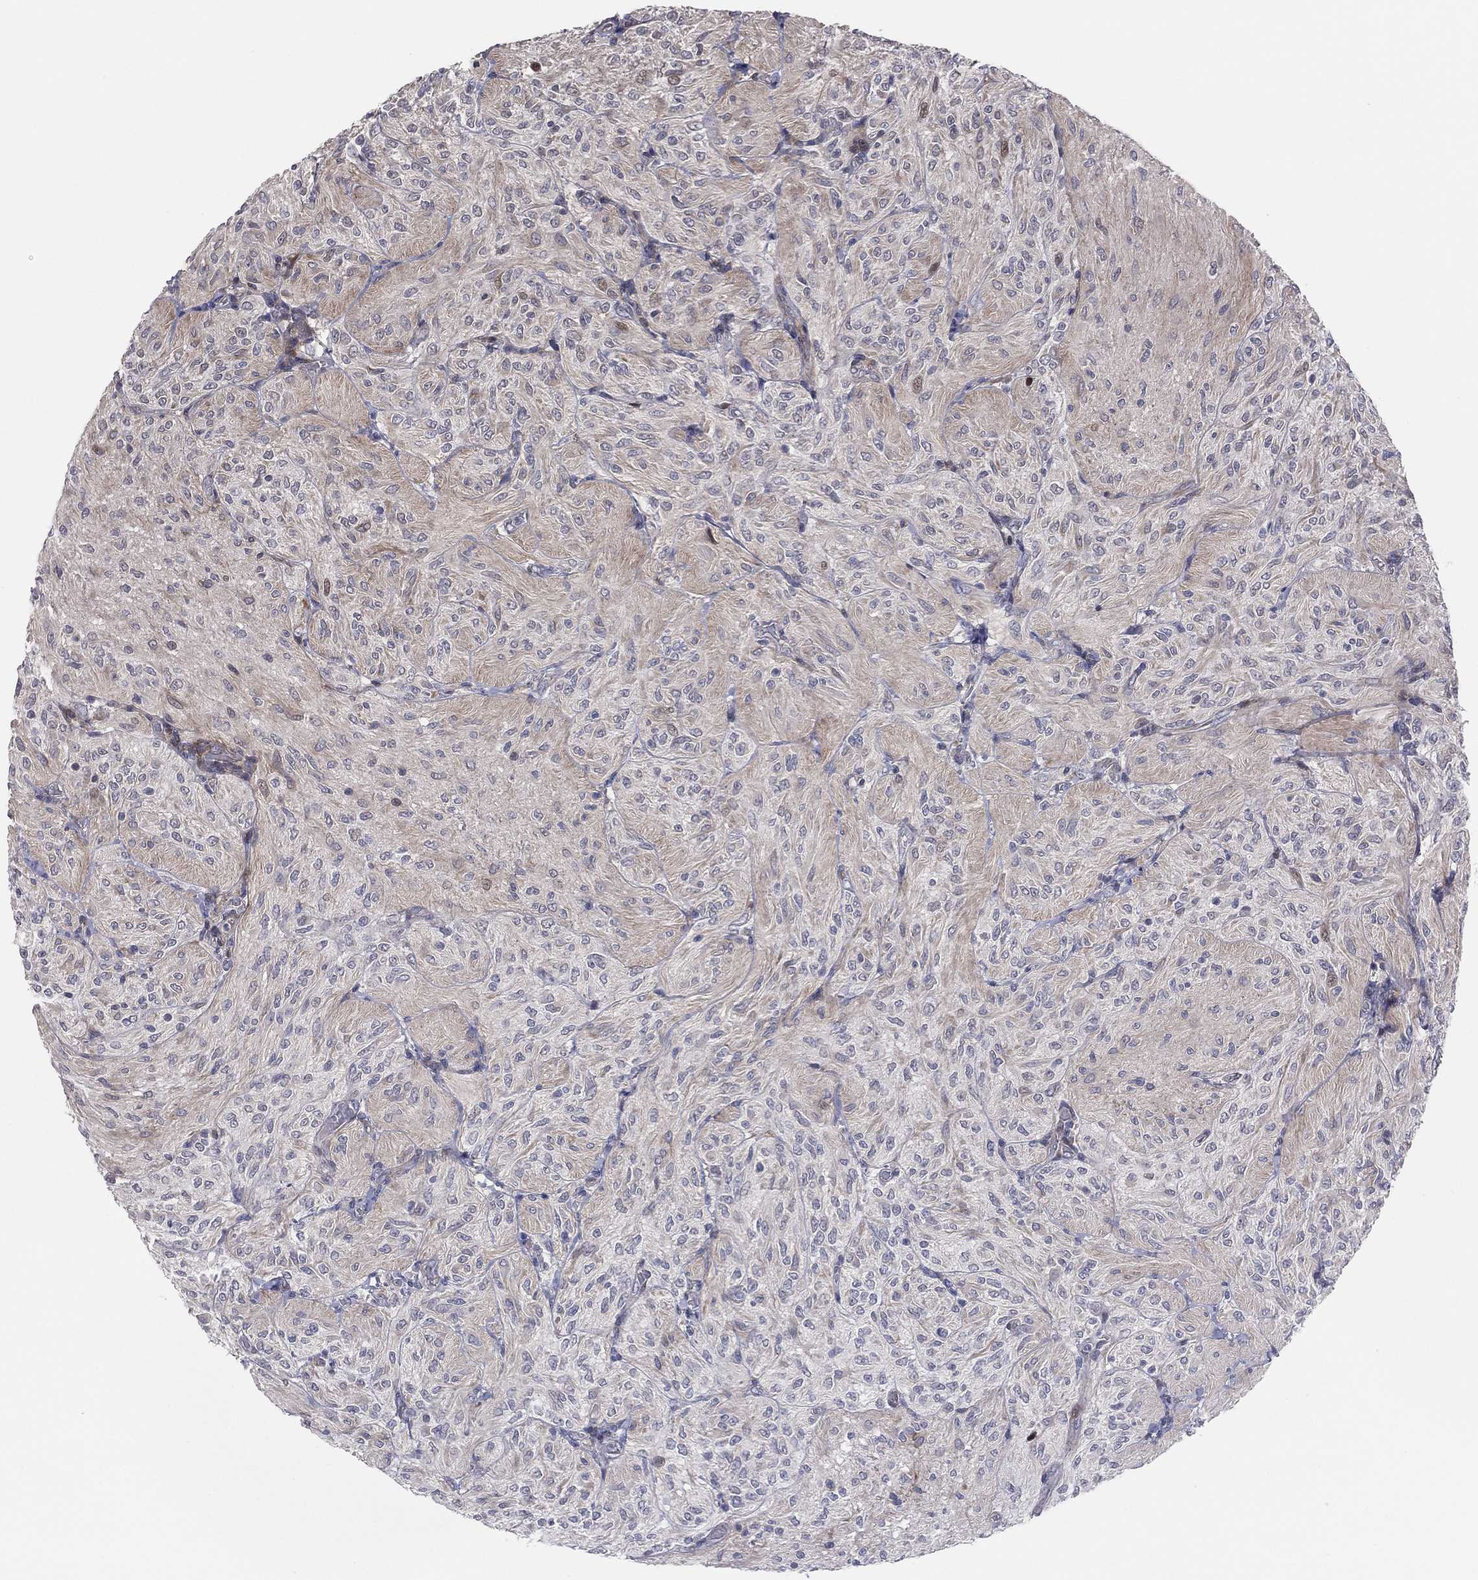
{"staining": {"intensity": "negative", "quantity": "none", "location": "none"}, "tissue": "glioma", "cell_type": "Tumor cells", "image_type": "cancer", "snomed": [{"axis": "morphology", "description": "Glioma, malignant, Low grade"}, {"axis": "topography", "description": "Brain"}], "caption": "Glioma stained for a protein using immunohistochemistry (IHC) demonstrates no expression tumor cells.", "gene": "UTP14A", "patient": {"sex": "male", "age": 3}}